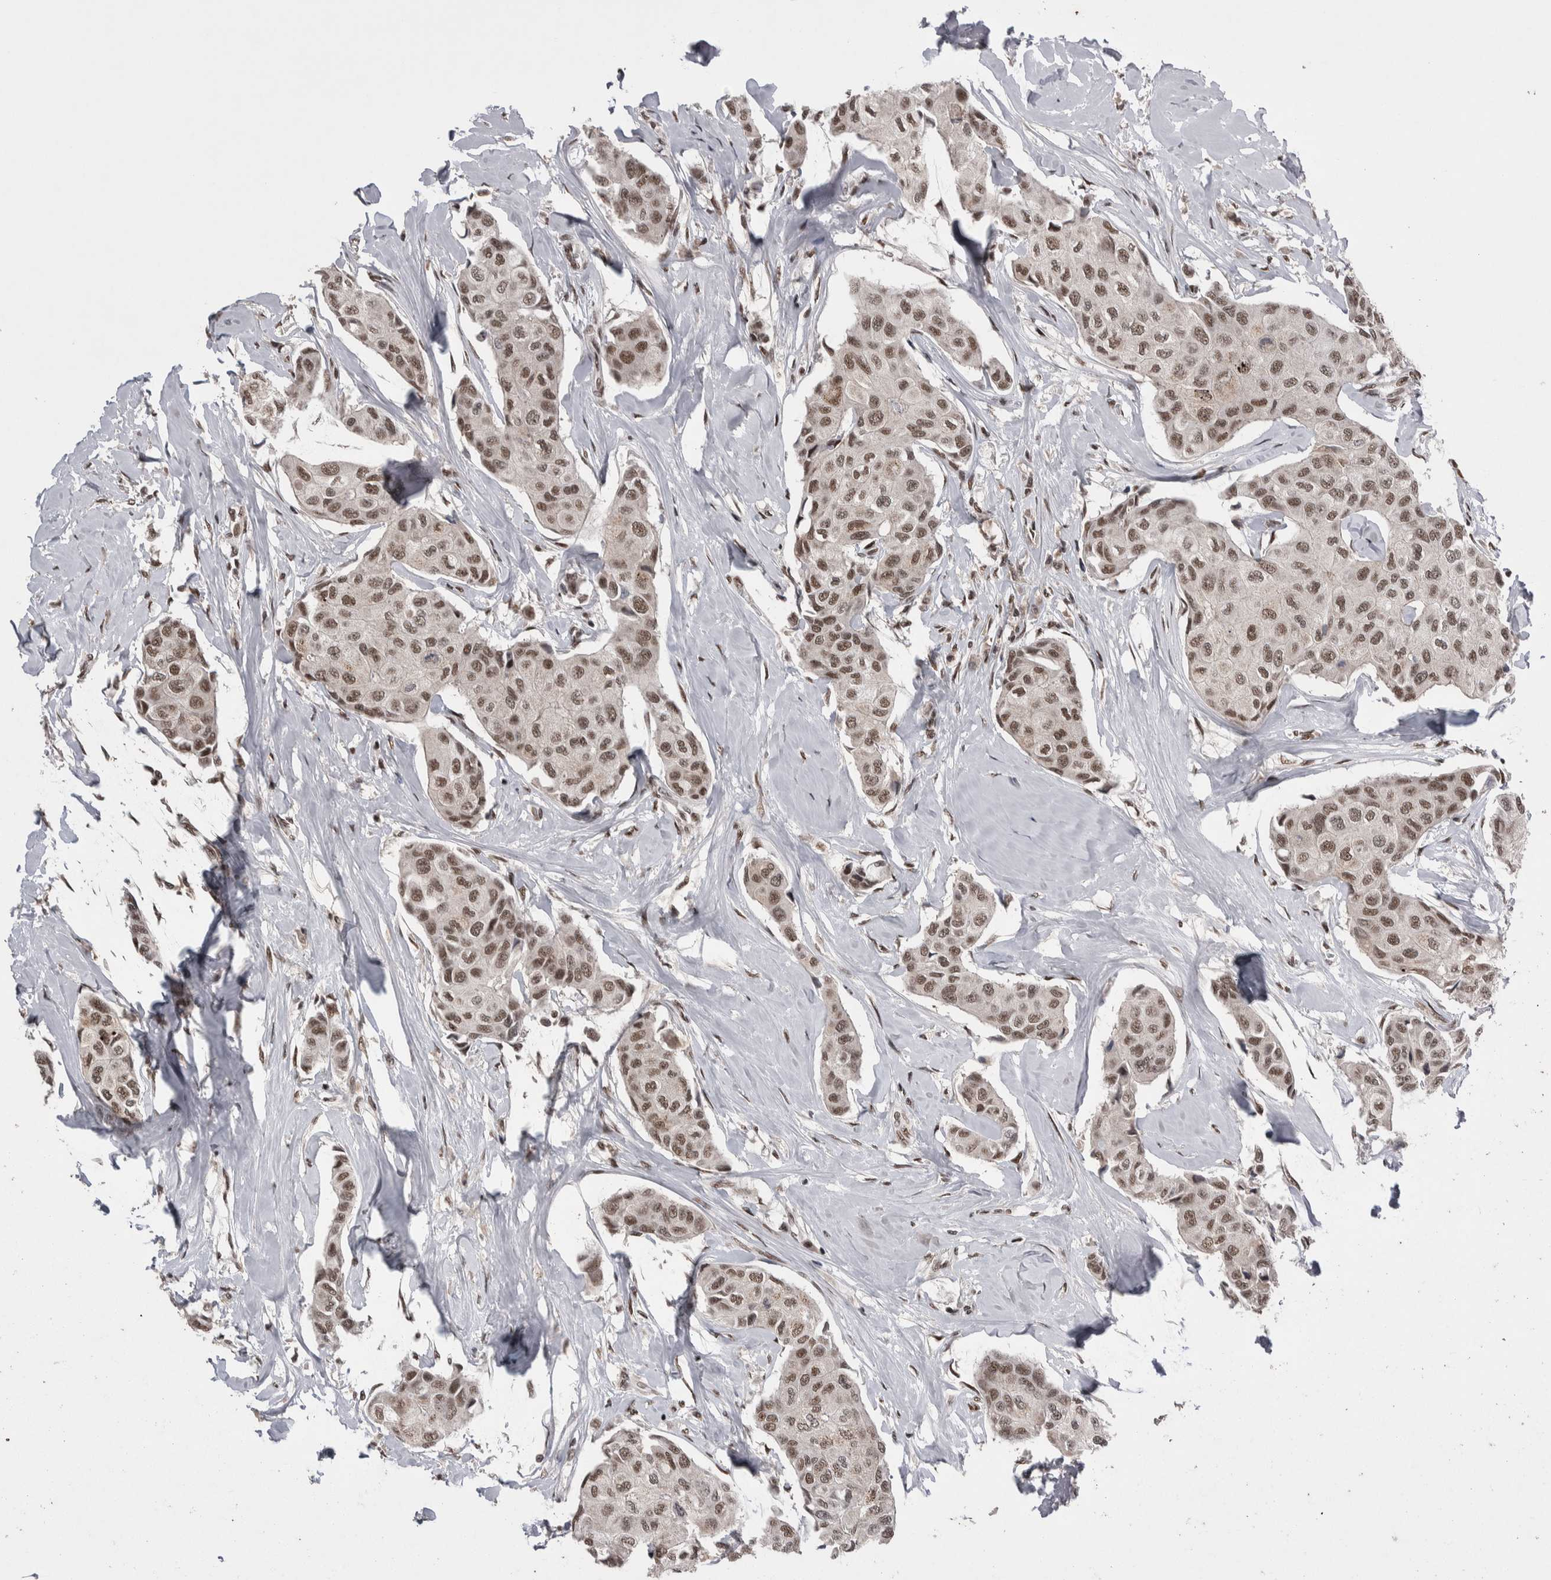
{"staining": {"intensity": "moderate", "quantity": ">75%", "location": "nuclear"}, "tissue": "breast cancer", "cell_type": "Tumor cells", "image_type": "cancer", "snomed": [{"axis": "morphology", "description": "Duct carcinoma"}, {"axis": "topography", "description": "Breast"}], "caption": "Protein expression by IHC exhibits moderate nuclear positivity in approximately >75% of tumor cells in breast cancer (infiltrating ductal carcinoma). Nuclei are stained in blue.", "gene": "DMTF1", "patient": {"sex": "female", "age": 80}}